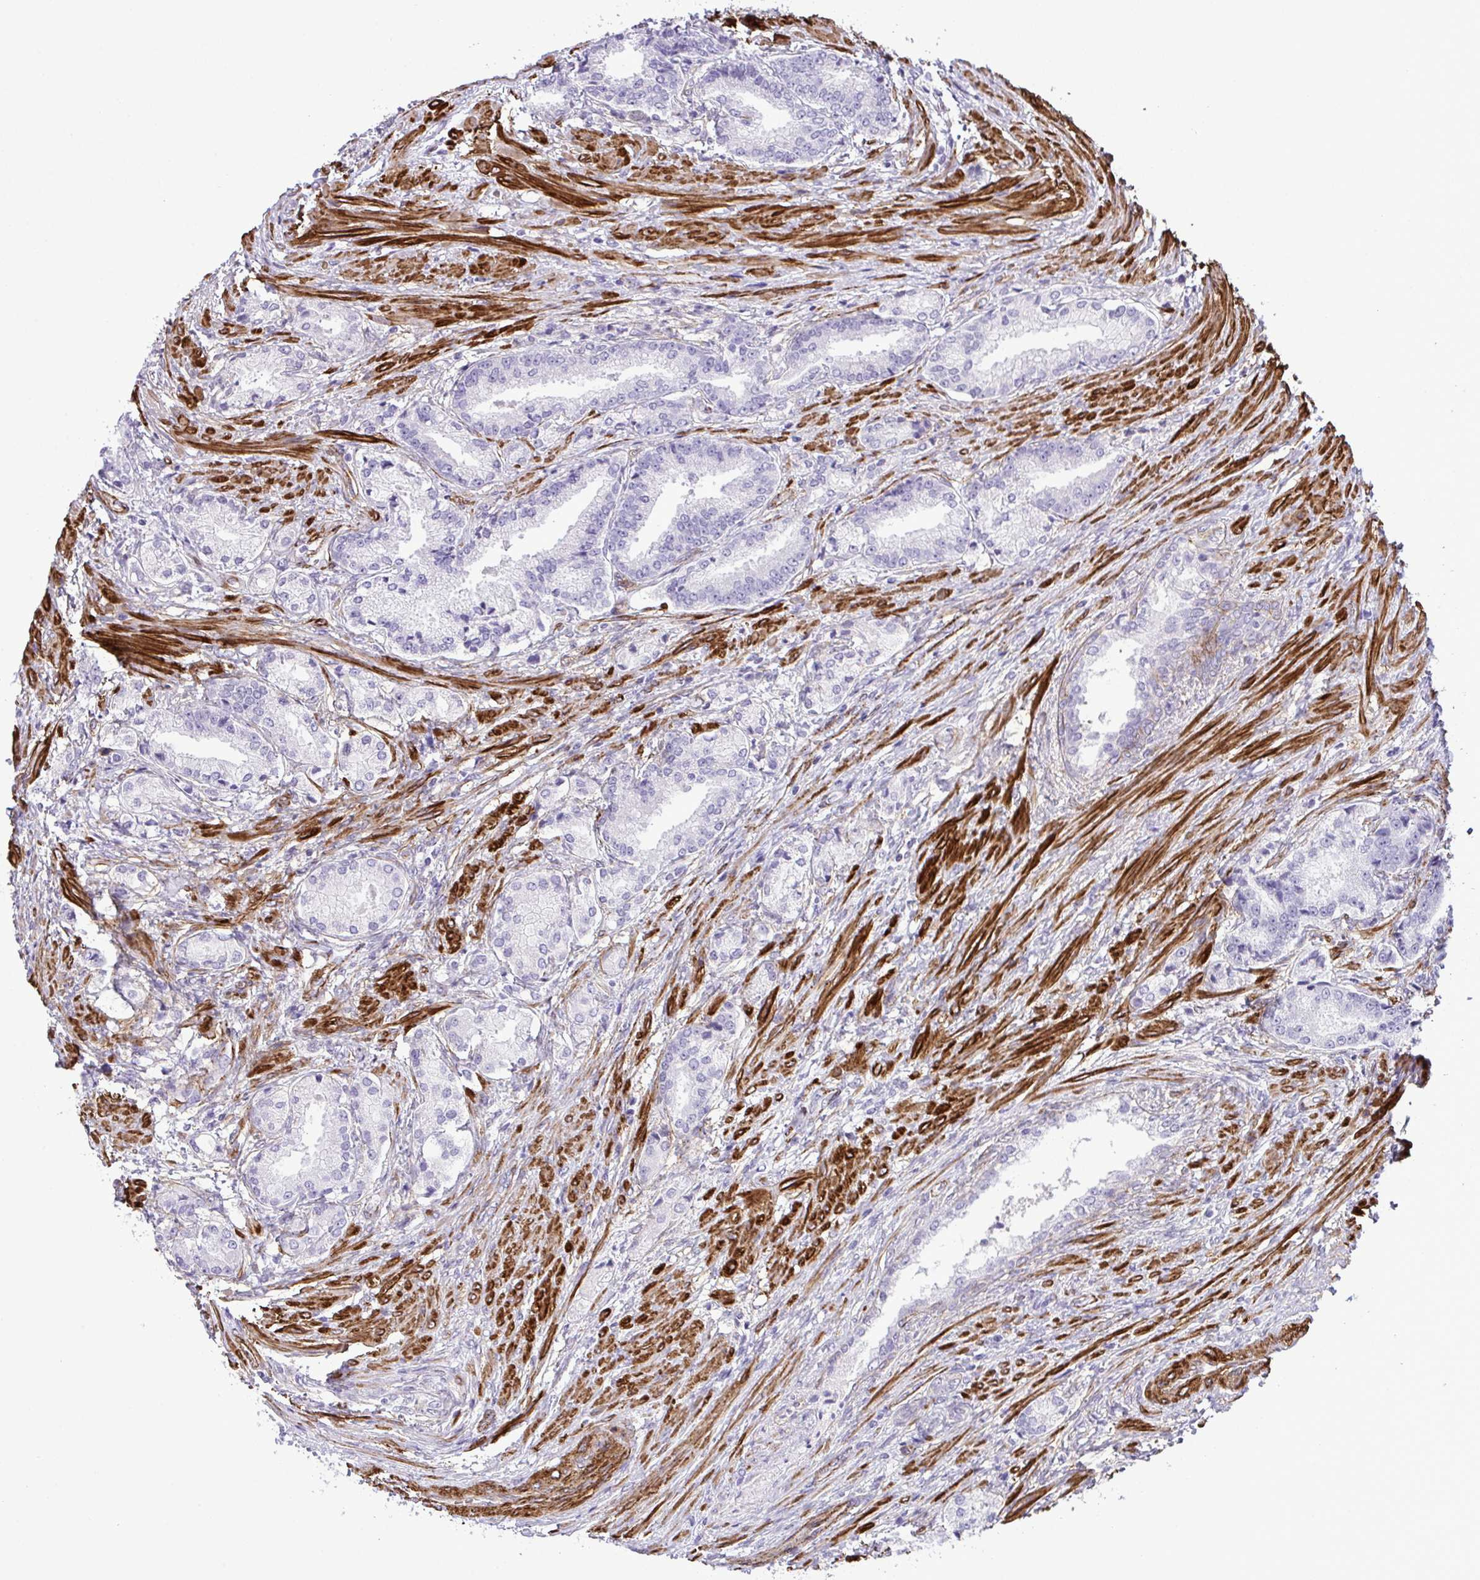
{"staining": {"intensity": "negative", "quantity": "none", "location": "none"}, "tissue": "prostate cancer", "cell_type": "Tumor cells", "image_type": "cancer", "snomed": [{"axis": "morphology", "description": "Adenocarcinoma, High grade"}, {"axis": "topography", "description": "Prostate and seminal vesicle, NOS"}], "caption": "Immunohistochemistry histopathology image of human prostate cancer stained for a protein (brown), which displays no expression in tumor cells. (Brightfield microscopy of DAB immunohistochemistry (IHC) at high magnification).", "gene": "SYNPO2L", "patient": {"sex": "male", "age": 61}}